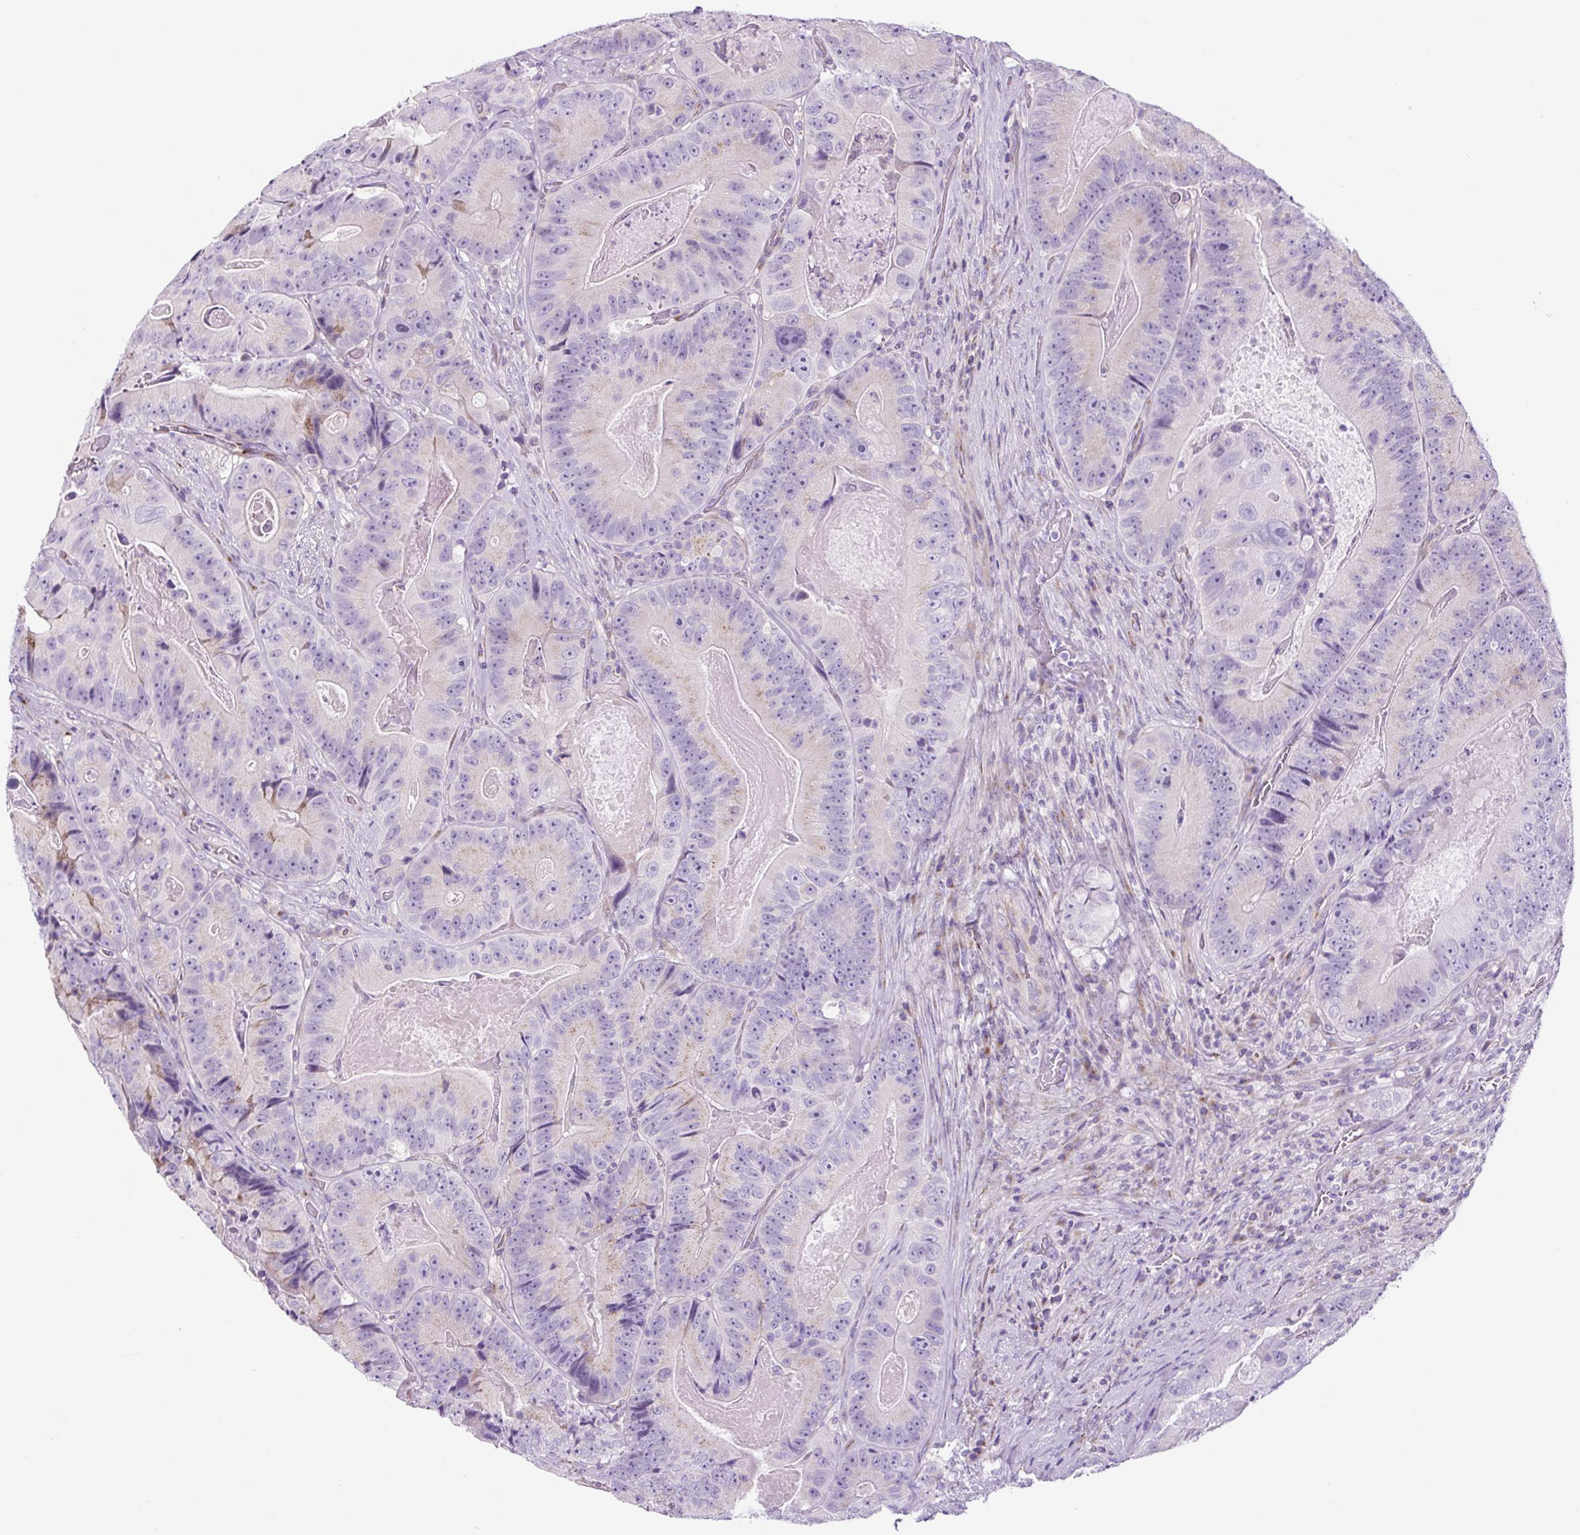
{"staining": {"intensity": "negative", "quantity": "none", "location": "none"}, "tissue": "colorectal cancer", "cell_type": "Tumor cells", "image_type": "cancer", "snomed": [{"axis": "morphology", "description": "Adenocarcinoma, NOS"}, {"axis": "topography", "description": "Colon"}], "caption": "Immunohistochemistry (IHC) image of neoplastic tissue: human adenocarcinoma (colorectal) stained with DAB (3,3'-diaminobenzidine) reveals no significant protein expression in tumor cells.", "gene": "GORASP1", "patient": {"sex": "female", "age": 86}}